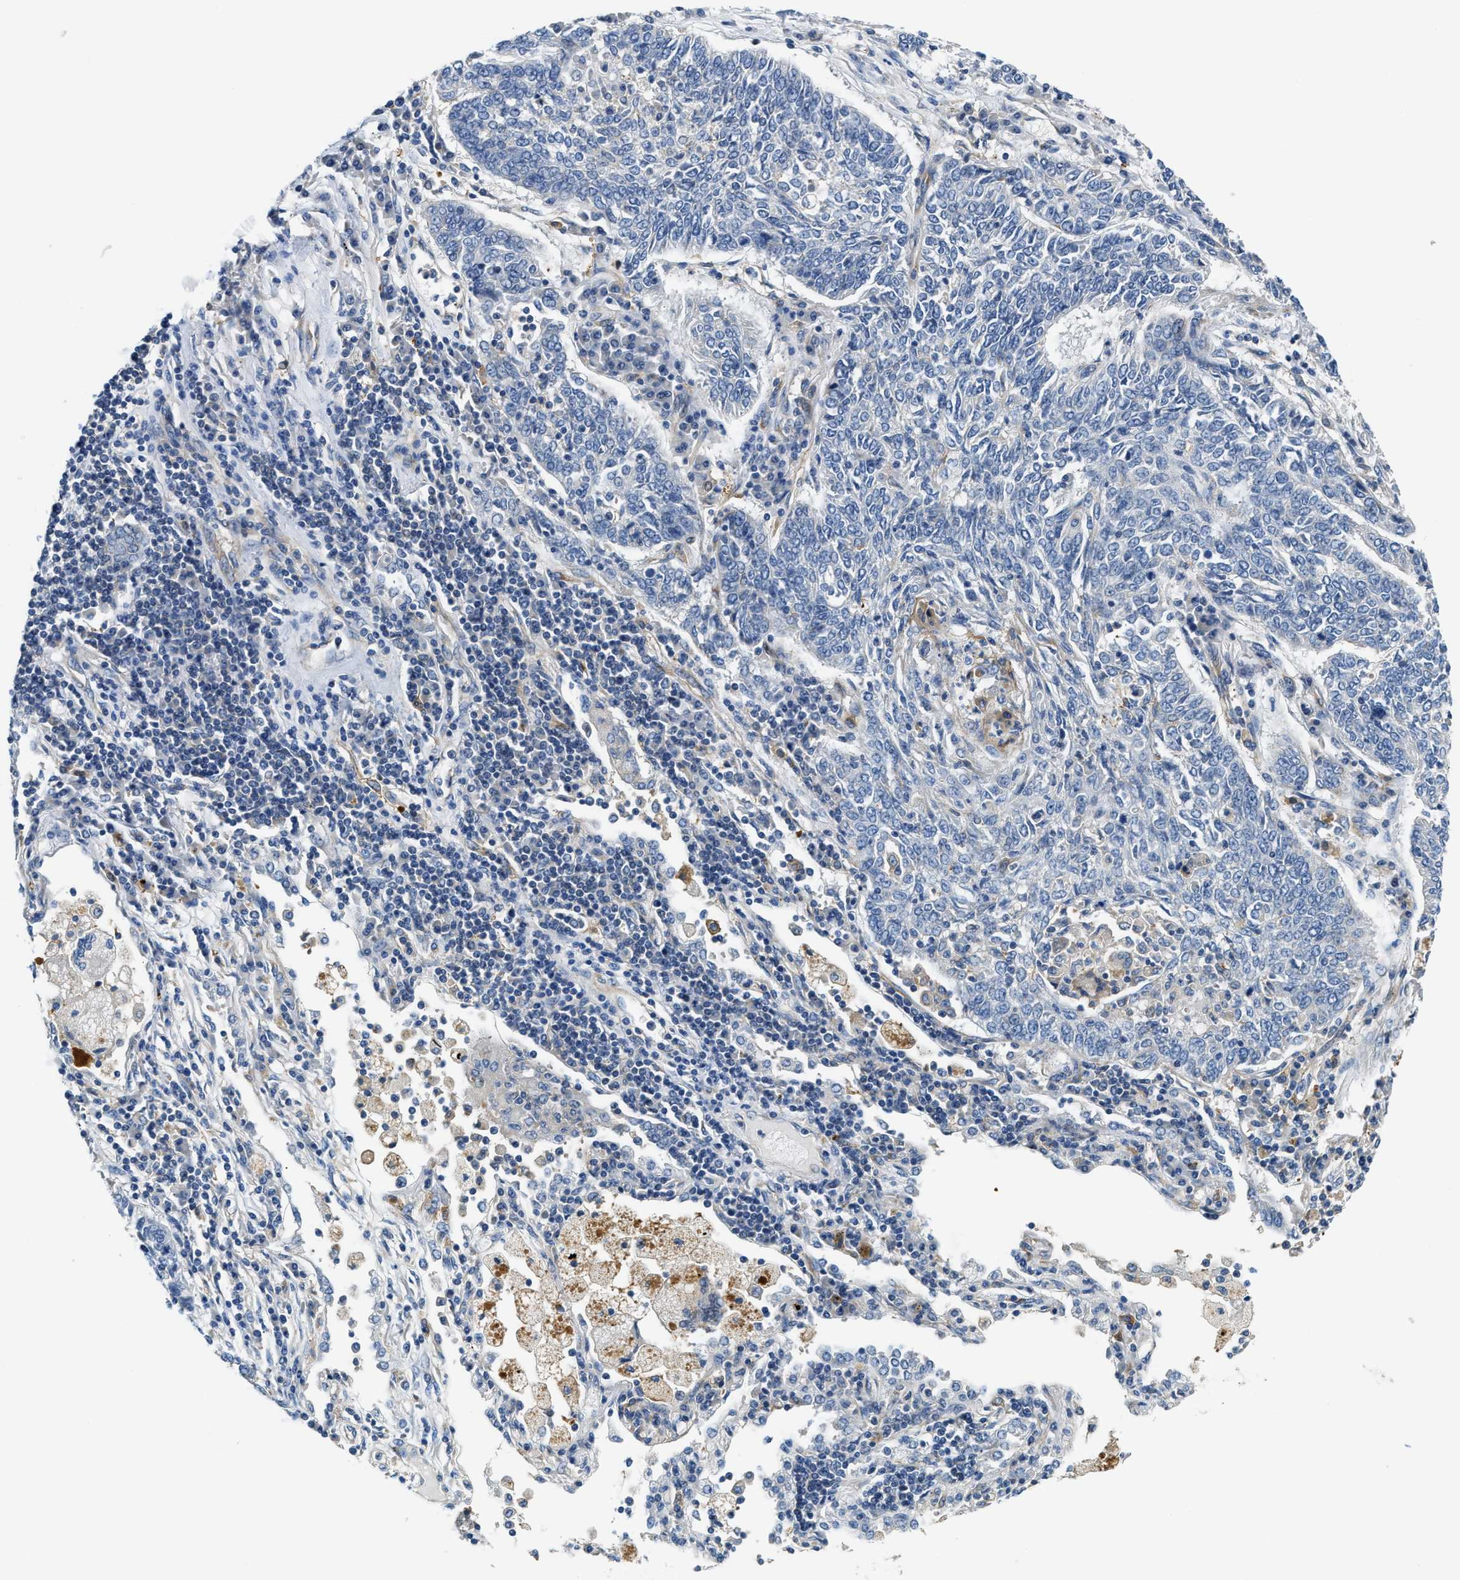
{"staining": {"intensity": "negative", "quantity": "none", "location": "none"}, "tissue": "lung cancer", "cell_type": "Tumor cells", "image_type": "cancer", "snomed": [{"axis": "morphology", "description": "Normal tissue, NOS"}, {"axis": "morphology", "description": "Squamous cell carcinoma, NOS"}, {"axis": "topography", "description": "Cartilage tissue"}, {"axis": "topography", "description": "Bronchus"}, {"axis": "topography", "description": "Lung"}], "caption": "Immunohistochemistry of human lung cancer (squamous cell carcinoma) shows no positivity in tumor cells. (Immunohistochemistry, brightfield microscopy, high magnification).", "gene": "NSUN7", "patient": {"sex": "female", "age": 49}}